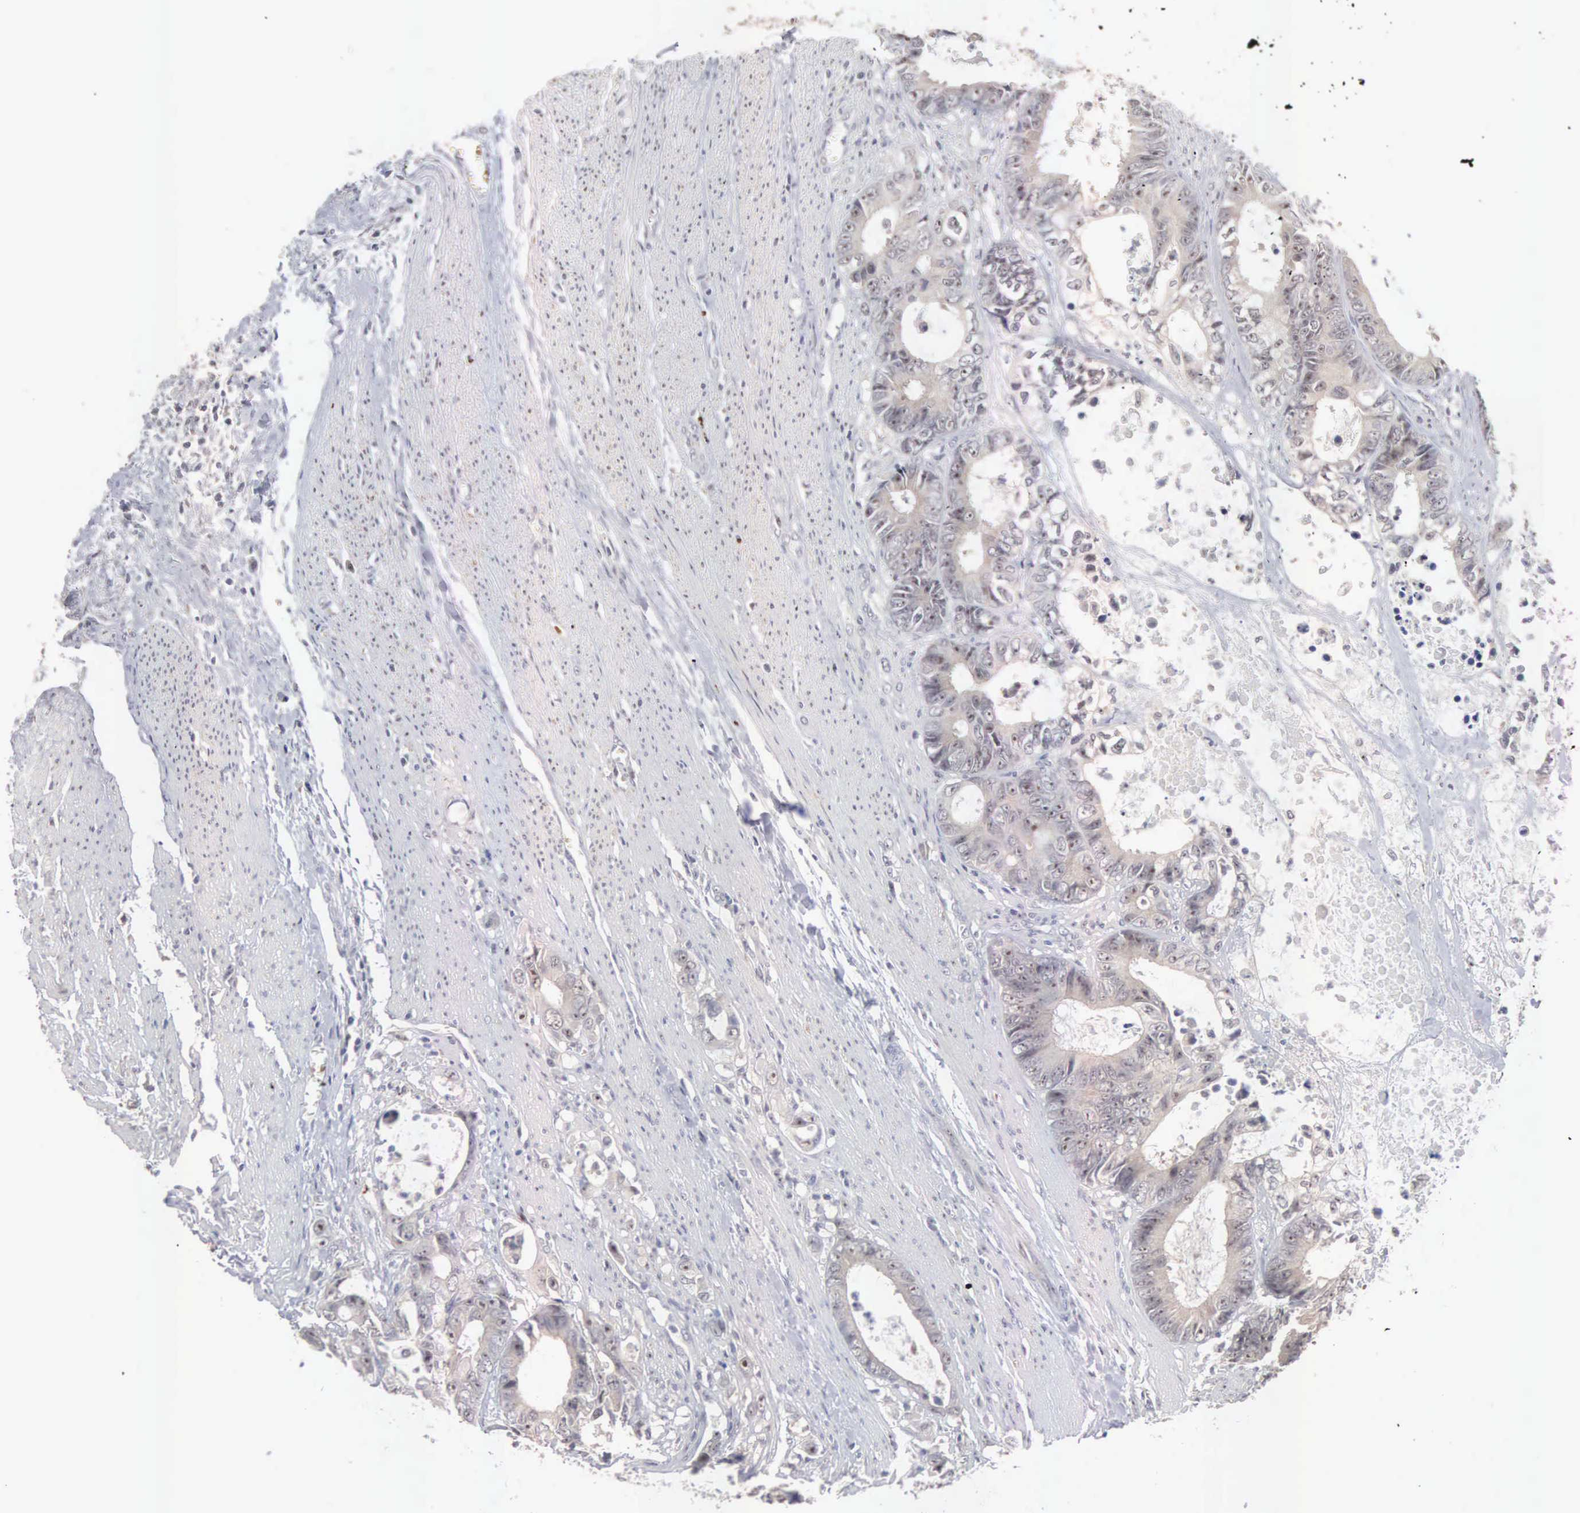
{"staining": {"intensity": "negative", "quantity": "none", "location": "none"}, "tissue": "colorectal cancer", "cell_type": "Tumor cells", "image_type": "cancer", "snomed": [{"axis": "morphology", "description": "Adenocarcinoma, NOS"}, {"axis": "topography", "description": "Rectum"}], "caption": "The photomicrograph reveals no significant staining in tumor cells of adenocarcinoma (colorectal). Nuclei are stained in blue.", "gene": "ACOT4", "patient": {"sex": "female", "age": 98}}